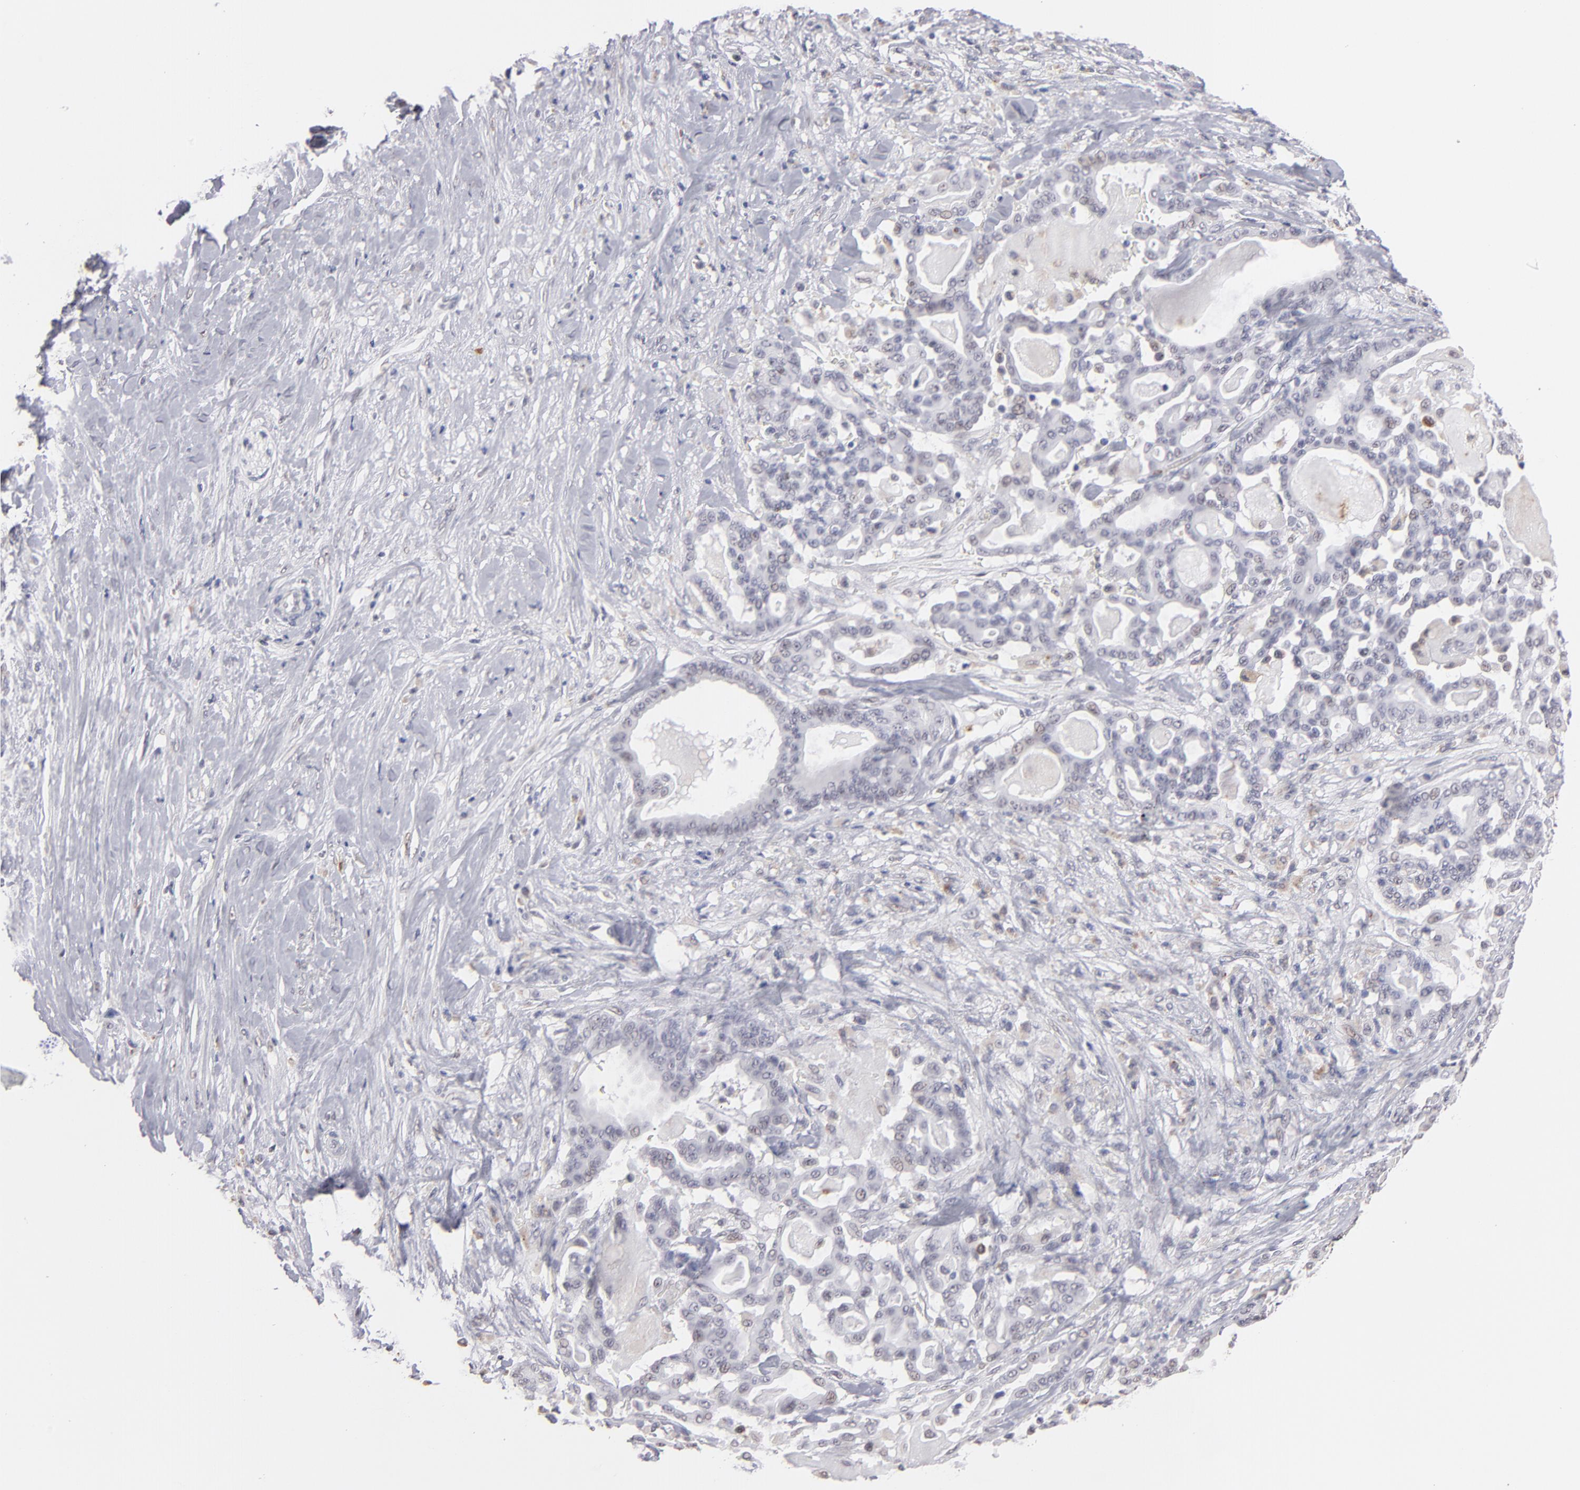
{"staining": {"intensity": "negative", "quantity": "none", "location": "none"}, "tissue": "pancreatic cancer", "cell_type": "Tumor cells", "image_type": "cancer", "snomed": [{"axis": "morphology", "description": "Adenocarcinoma, NOS"}, {"axis": "topography", "description": "Pancreas"}], "caption": "High power microscopy image of an IHC image of pancreatic adenocarcinoma, revealing no significant positivity in tumor cells.", "gene": "MGAM", "patient": {"sex": "male", "age": 63}}